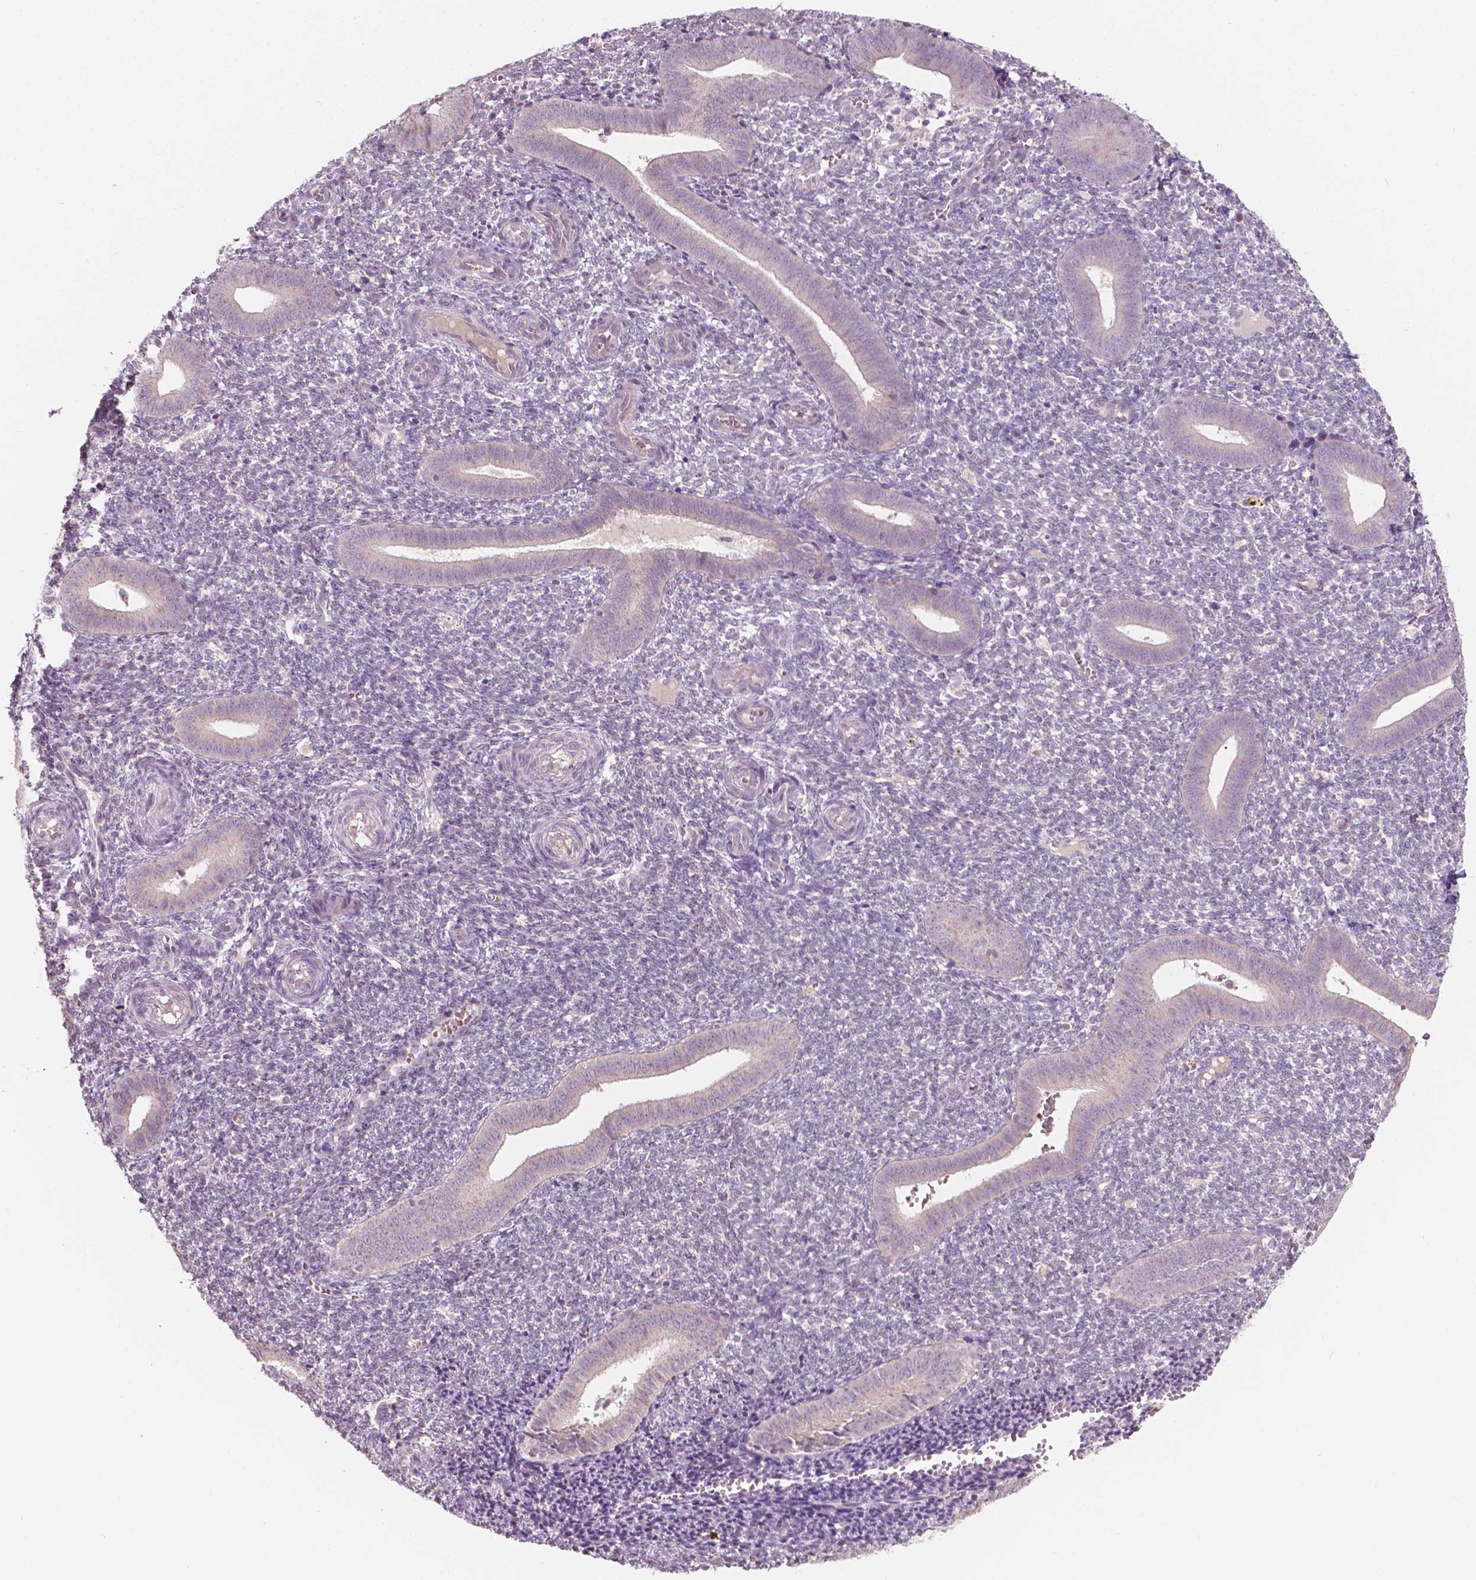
{"staining": {"intensity": "negative", "quantity": "none", "location": "none"}, "tissue": "endometrium", "cell_type": "Cells in endometrial stroma", "image_type": "normal", "snomed": [{"axis": "morphology", "description": "Normal tissue, NOS"}, {"axis": "topography", "description": "Endometrium"}], "caption": "High power microscopy photomicrograph of an IHC histopathology image of unremarkable endometrium, revealing no significant positivity in cells in endometrial stroma. (Brightfield microscopy of DAB (3,3'-diaminobenzidine) immunohistochemistry (IHC) at high magnification).", "gene": "NOS1AP", "patient": {"sex": "female", "age": 25}}